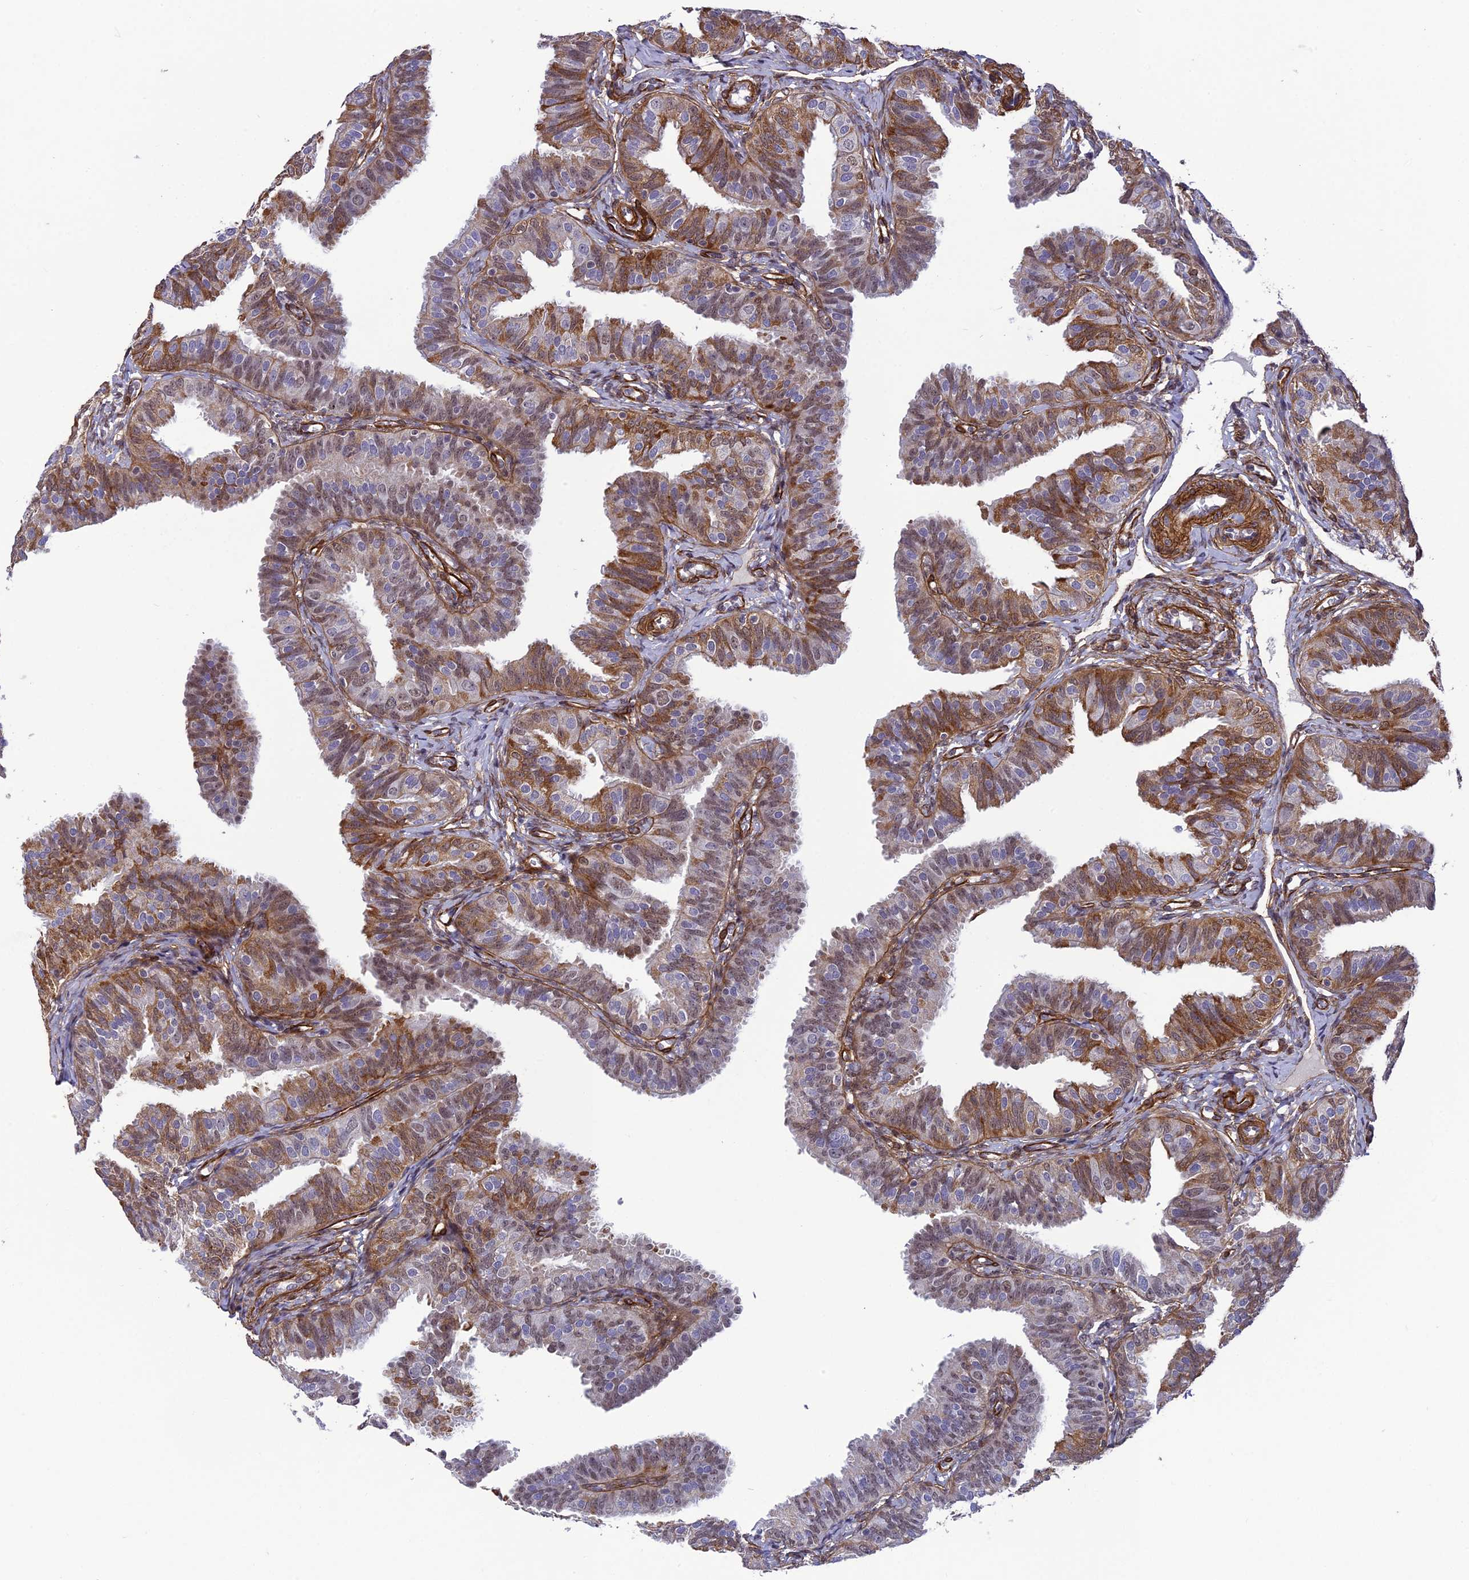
{"staining": {"intensity": "moderate", "quantity": "25%-75%", "location": "cytoplasmic/membranous,nuclear"}, "tissue": "fallopian tube", "cell_type": "Glandular cells", "image_type": "normal", "snomed": [{"axis": "morphology", "description": "Normal tissue, NOS"}, {"axis": "topography", "description": "Fallopian tube"}], "caption": "This is an image of IHC staining of unremarkable fallopian tube, which shows moderate staining in the cytoplasmic/membranous,nuclear of glandular cells.", "gene": "TNS1", "patient": {"sex": "female", "age": 35}}